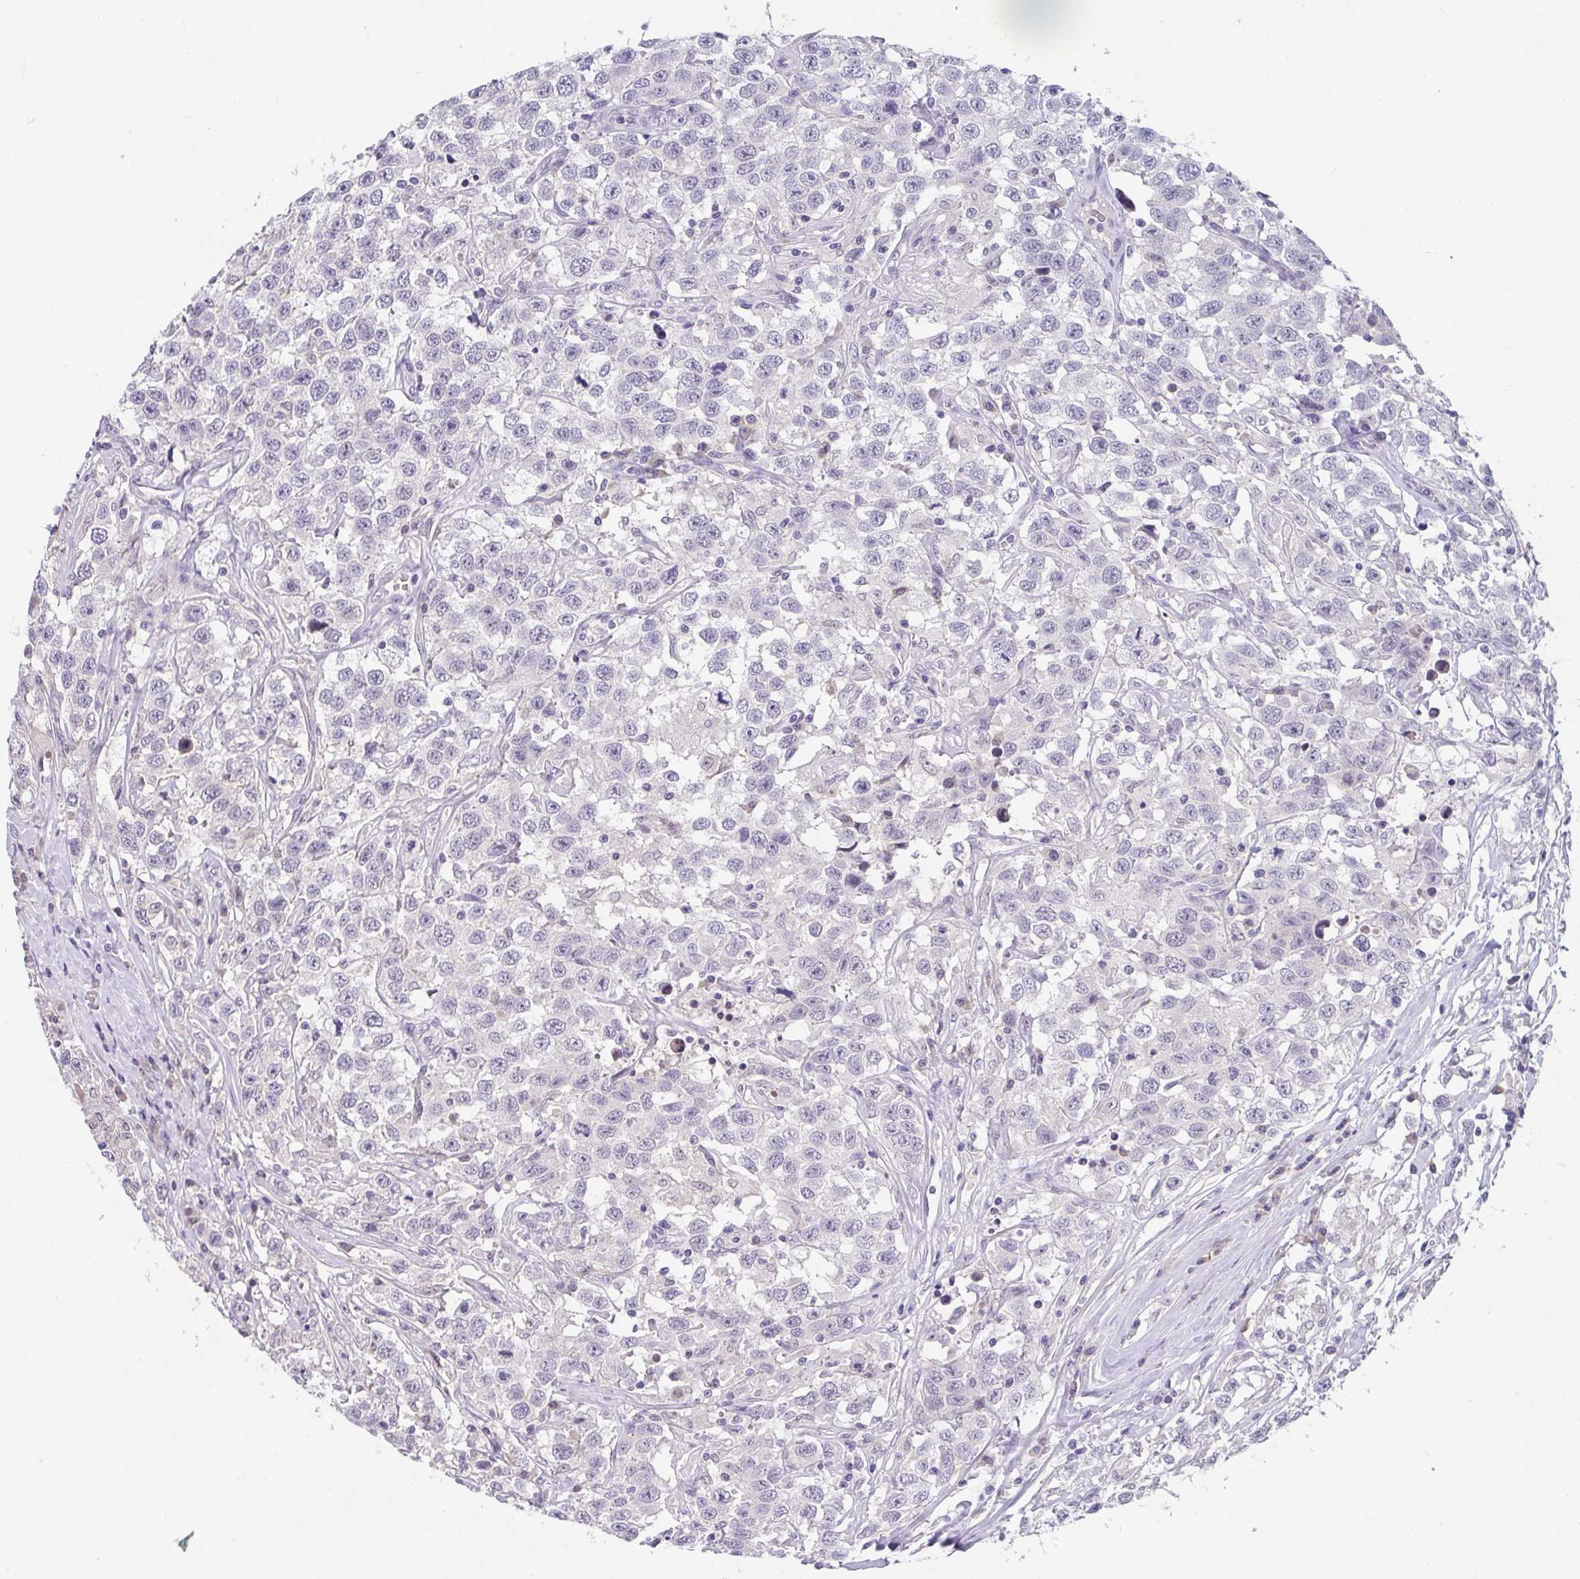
{"staining": {"intensity": "negative", "quantity": "none", "location": "none"}, "tissue": "testis cancer", "cell_type": "Tumor cells", "image_type": "cancer", "snomed": [{"axis": "morphology", "description": "Seminoma, NOS"}, {"axis": "topography", "description": "Testis"}], "caption": "A high-resolution photomicrograph shows IHC staining of testis cancer (seminoma), which exhibits no significant expression in tumor cells. (DAB (3,3'-diaminobenzidine) immunohistochemistry with hematoxylin counter stain).", "gene": "GLTPD2", "patient": {"sex": "male", "age": 41}}